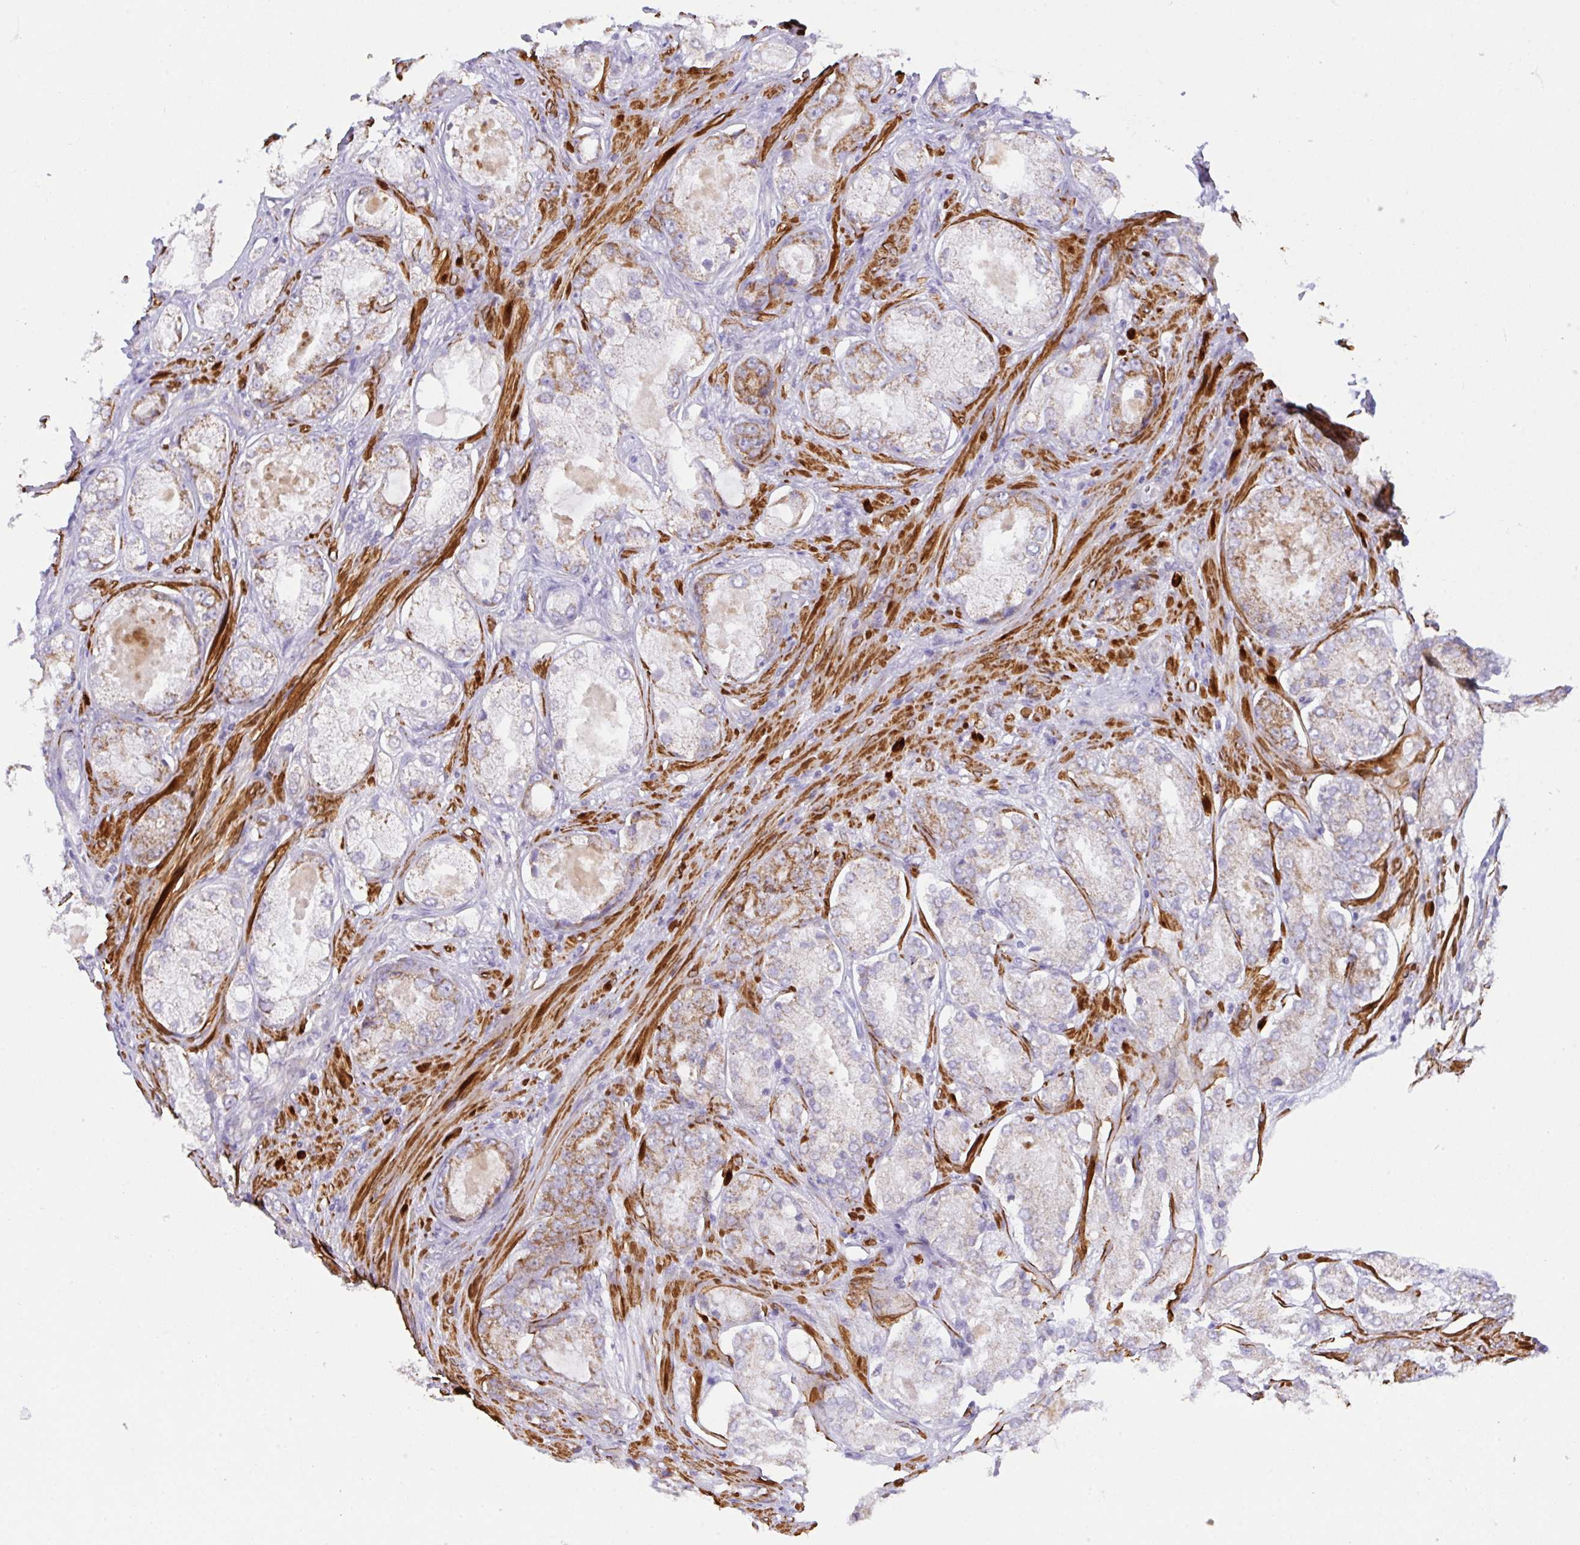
{"staining": {"intensity": "moderate", "quantity": ">75%", "location": "cytoplasmic/membranous"}, "tissue": "prostate cancer", "cell_type": "Tumor cells", "image_type": "cancer", "snomed": [{"axis": "morphology", "description": "Adenocarcinoma, Low grade"}, {"axis": "topography", "description": "Prostate"}], "caption": "Immunohistochemical staining of prostate cancer (adenocarcinoma (low-grade)) exhibits medium levels of moderate cytoplasmic/membranous protein positivity in about >75% of tumor cells.", "gene": "CHDH", "patient": {"sex": "male", "age": 68}}